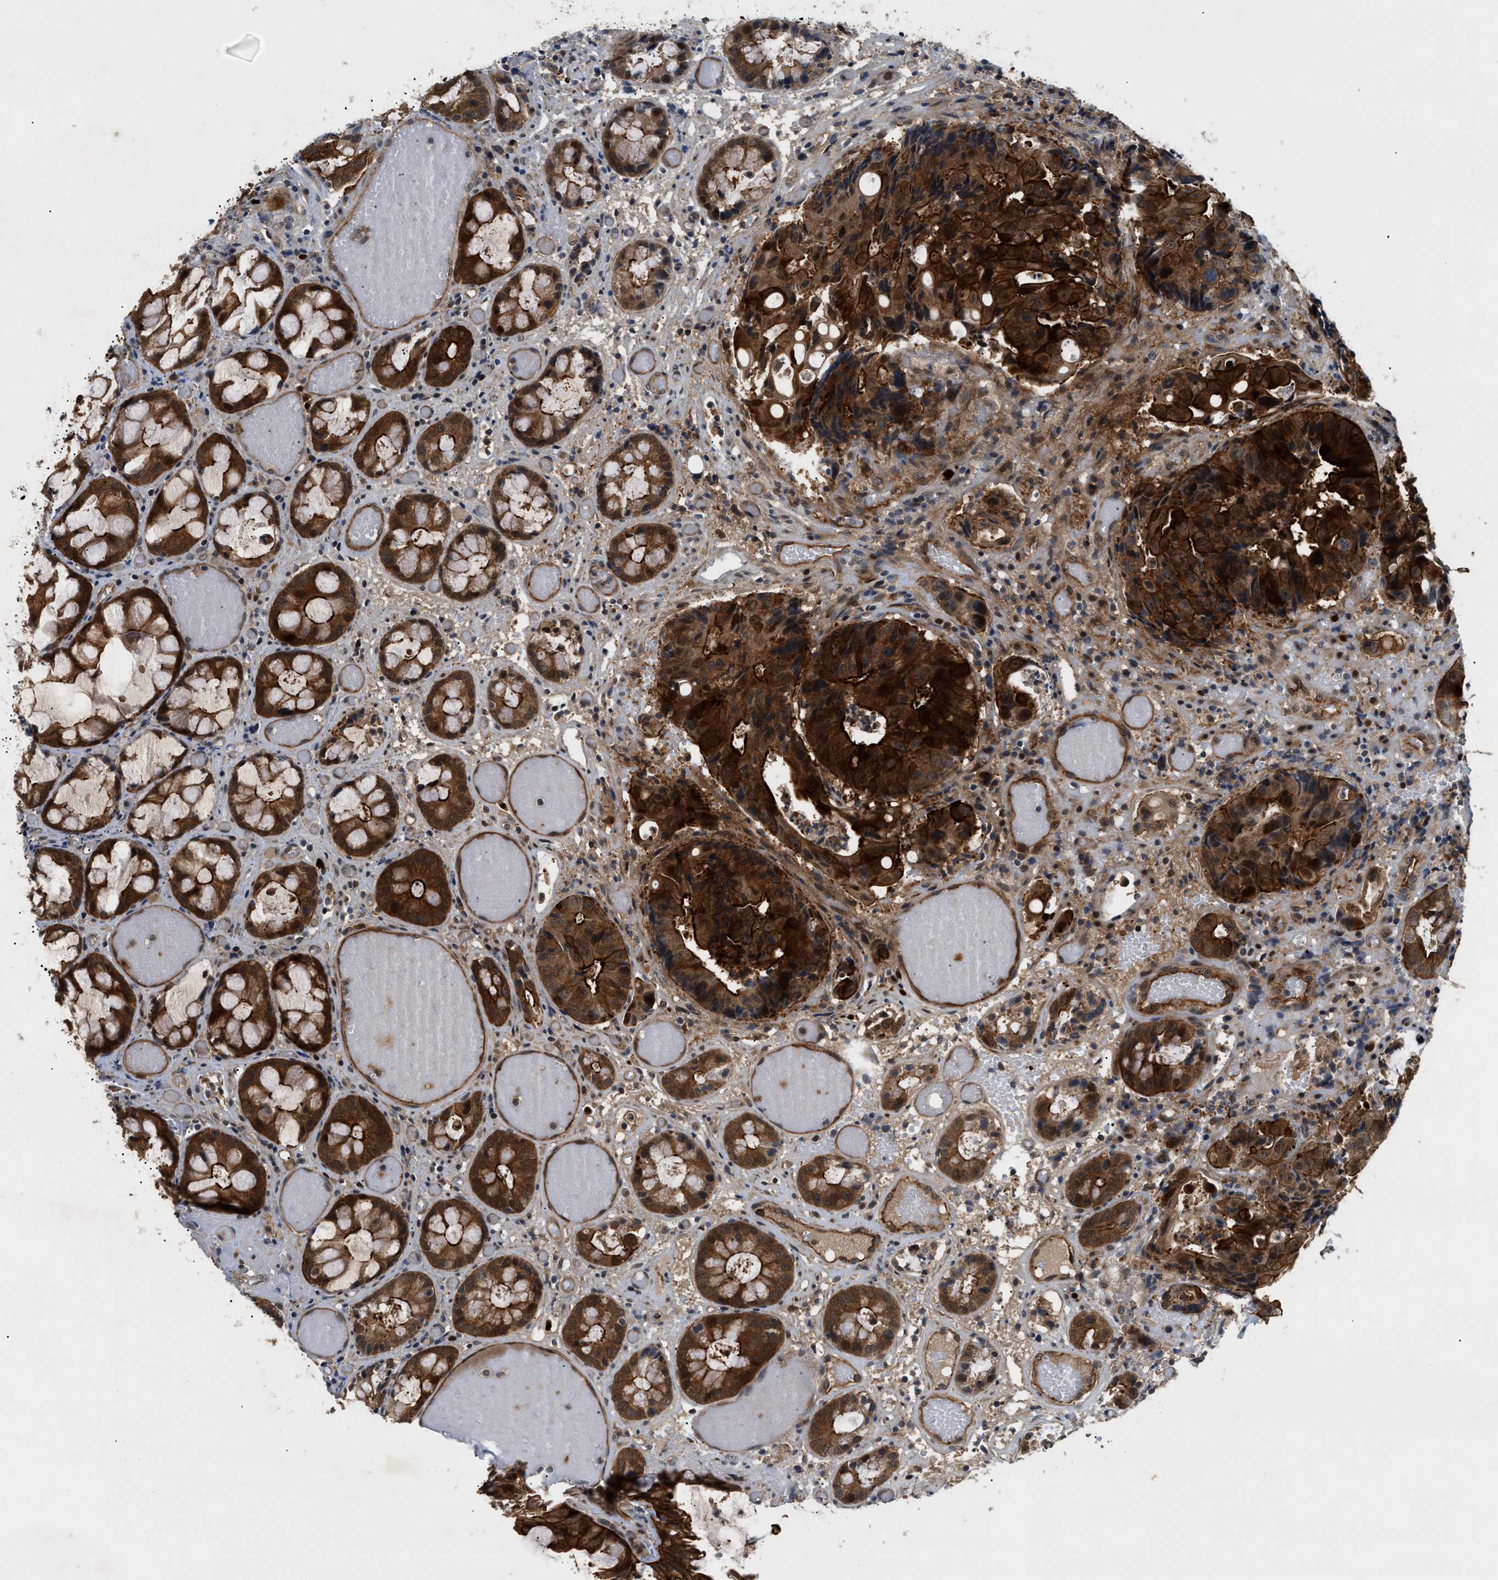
{"staining": {"intensity": "strong", "quantity": ">75%", "location": "cytoplasmic/membranous,nuclear"}, "tissue": "colorectal cancer", "cell_type": "Tumor cells", "image_type": "cancer", "snomed": [{"axis": "morphology", "description": "Adenocarcinoma, NOS"}, {"axis": "topography", "description": "Colon"}], "caption": "Colorectal cancer (adenocarcinoma) stained for a protein (brown) displays strong cytoplasmic/membranous and nuclear positive positivity in about >75% of tumor cells.", "gene": "TRAK2", "patient": {"sex": "female", "age": 57}}